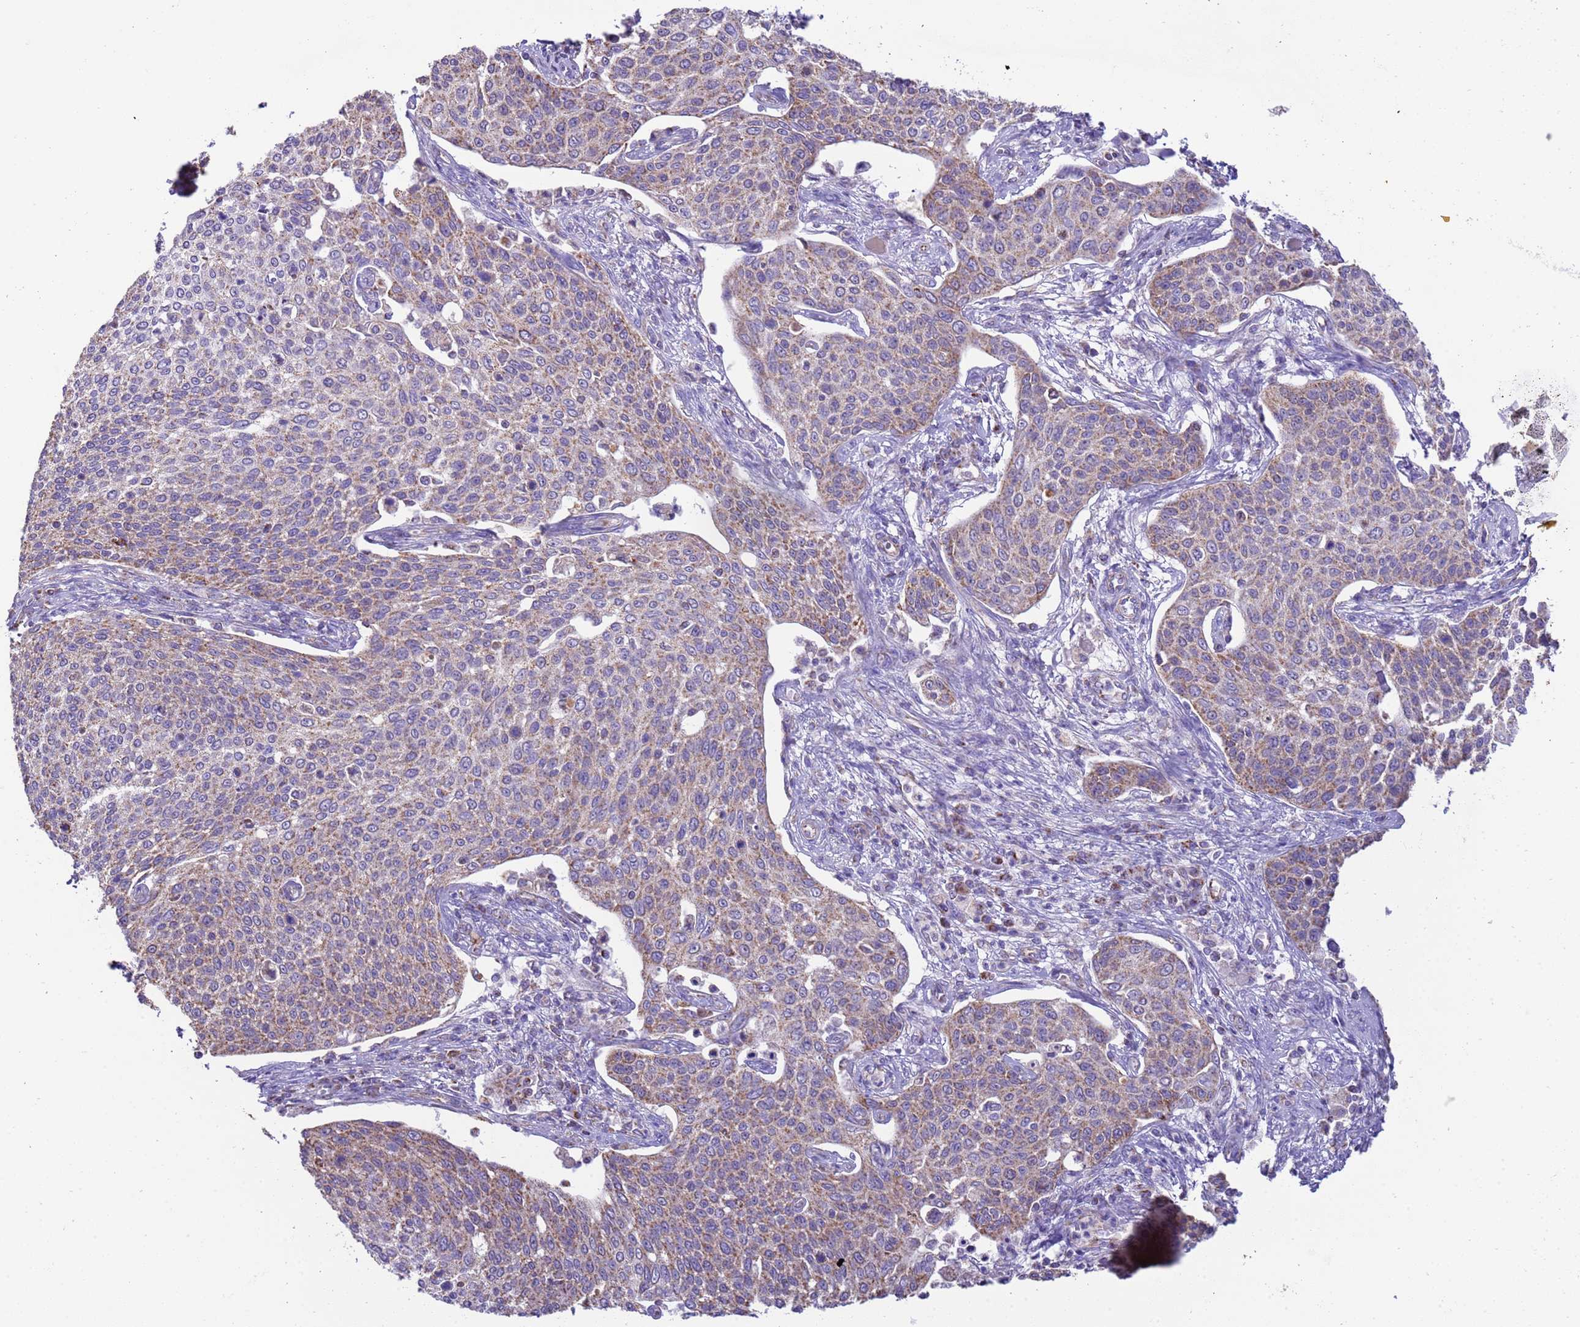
{"staining": {"intensity": "moderate", "quantity": "25%-75%", "location": "cytoplasmic/membranous"}, "tissue": "cervical cancer", "cell_type": "Tumor cells", "image_type": "cancer", "snomed": [{"axis": "morphology", "description": "Squamous cell carcinoma, NOS"}, {"axis": "topography", "description": "Cervix"}], "caption": "The immunohistochemical stain highlights moderate cytoplasmic/membranous positivity in tumor cells of cervical squamous cell carcinoma tissue.", "gene": "RNF165", "patient": {"sex": "female", "age": 34}}